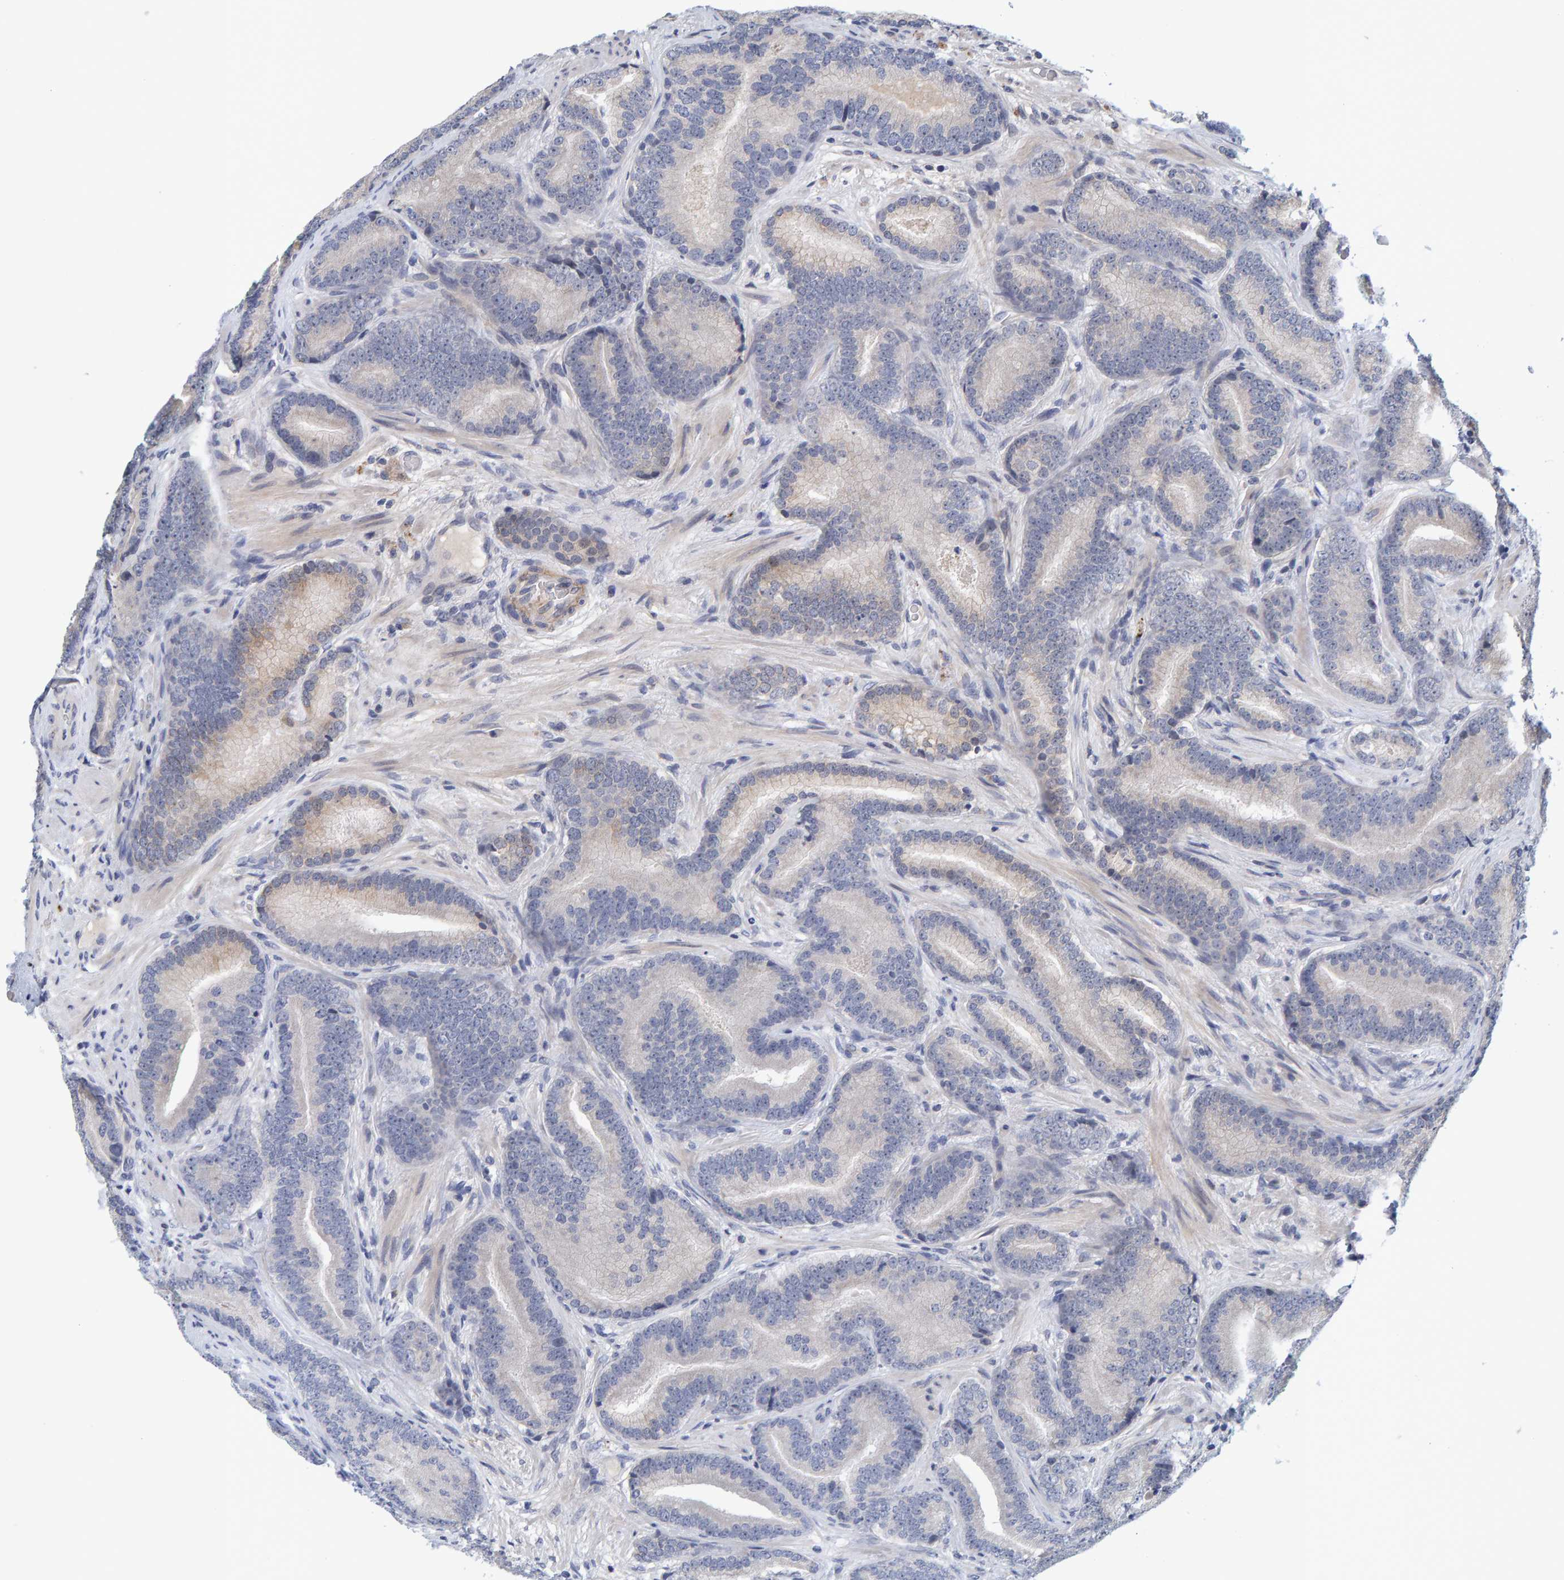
{"staining": {"intensity": "negative", "quantity": "none", "location": "none"}, "tissue": "prostate cancer", "cell_type": "Tumor cells", "image_type": "cancer", "snomed": [{"axis": "morphology", "description": "Adenocarcinoma, High grade"}, {"axis": "topography", "description": "Prostate"}], "caption": "Protein analysis of prostate cancer exhibits no significant expression in tumor cells.", "gene": "ZNF77", "patient": {"sex": "male", "age": 55}}